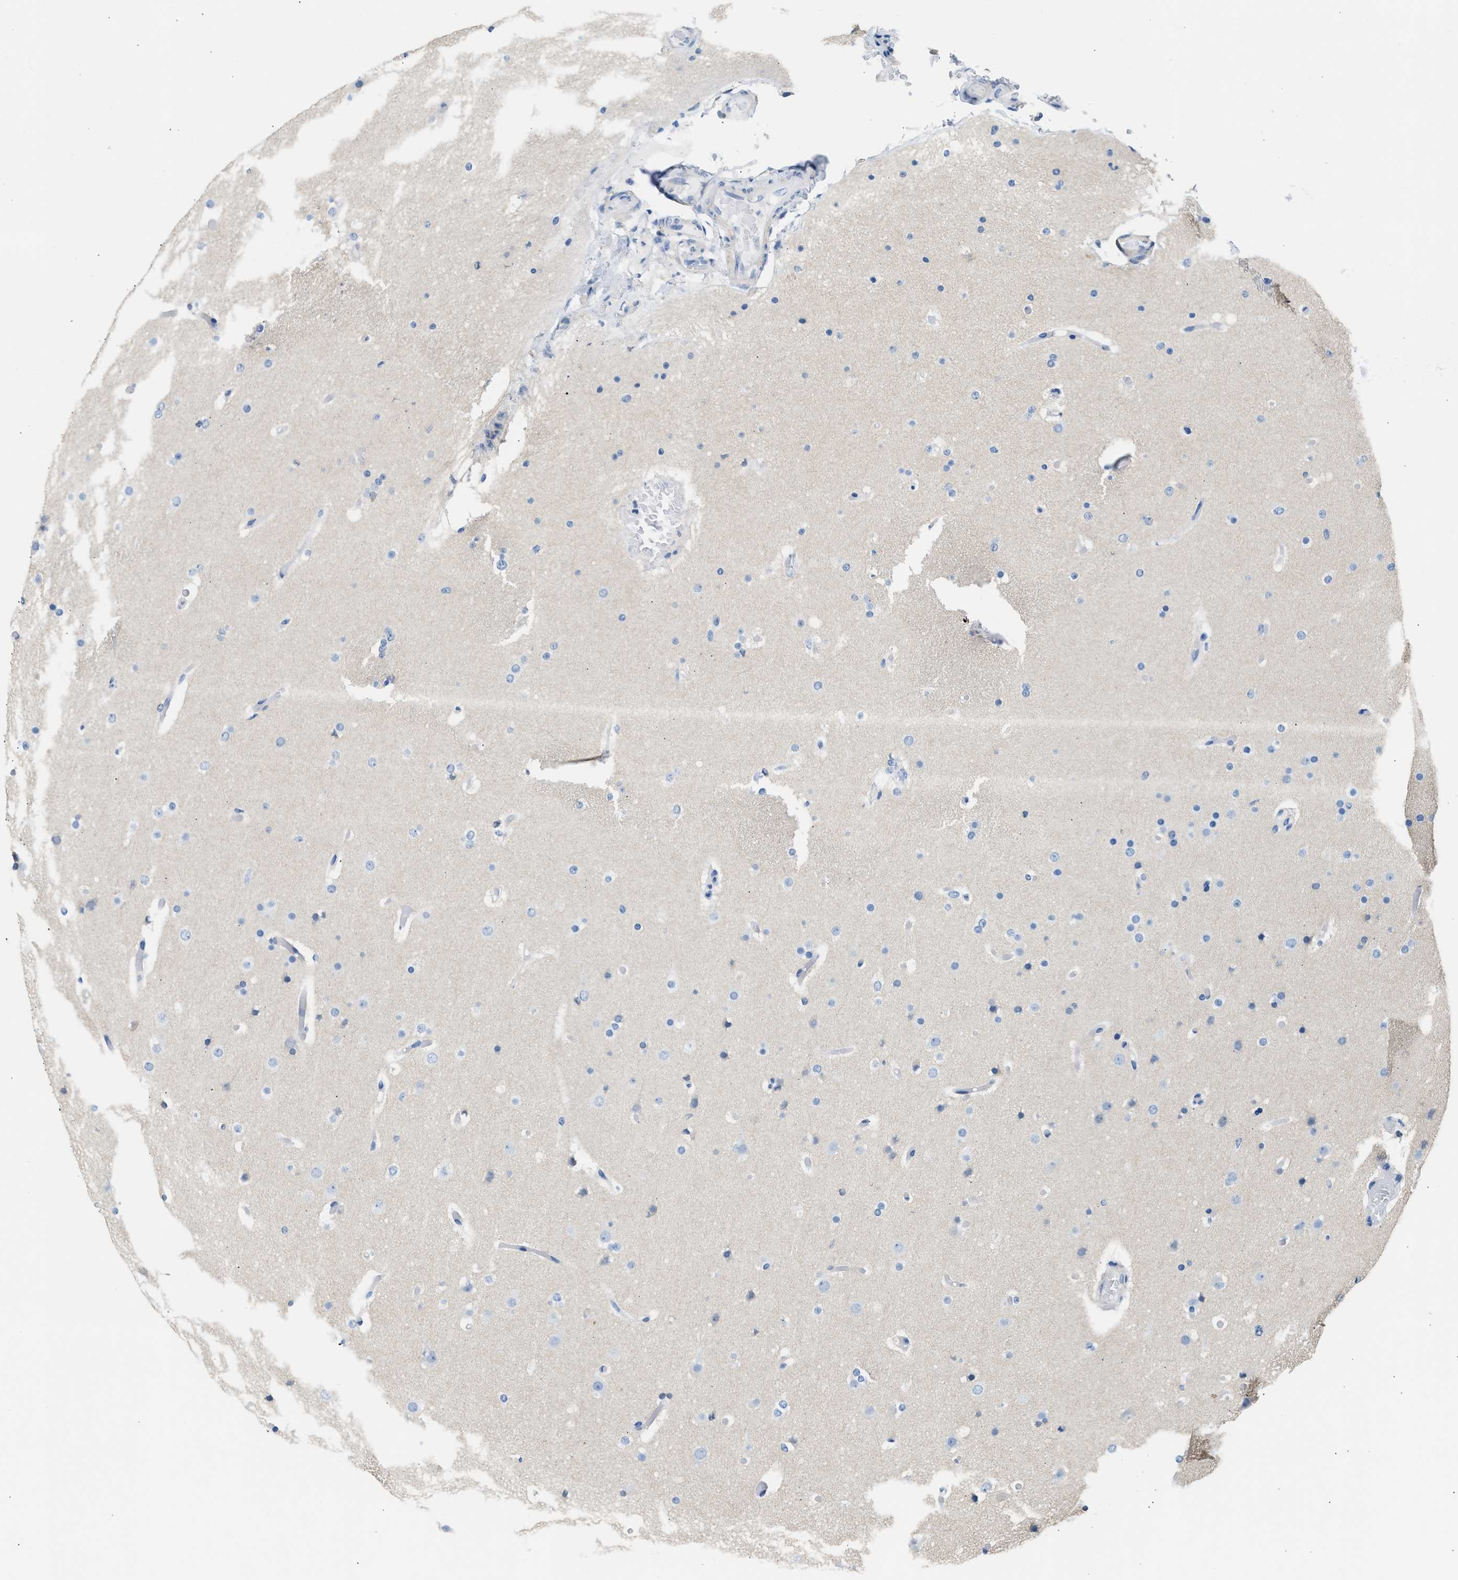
{"staining": {"intensity": "negative", "quantity": "none", "location": "none"}, "tissue": "glioma", "cell_type": "Tumor cells", "image_type": "cancer", "snomed": [{"axis": "morphology", "description": "Glioma, malignant, High grade"}, {"axis": "topography", "description": "Cerebral cortex"}], "caption": "The immunohistochemistry histopathology image has no significant staining in tumor cells of glioma tissue.", "gene": "SPAM1", "patient": {"sex": "female", "age": 36}}